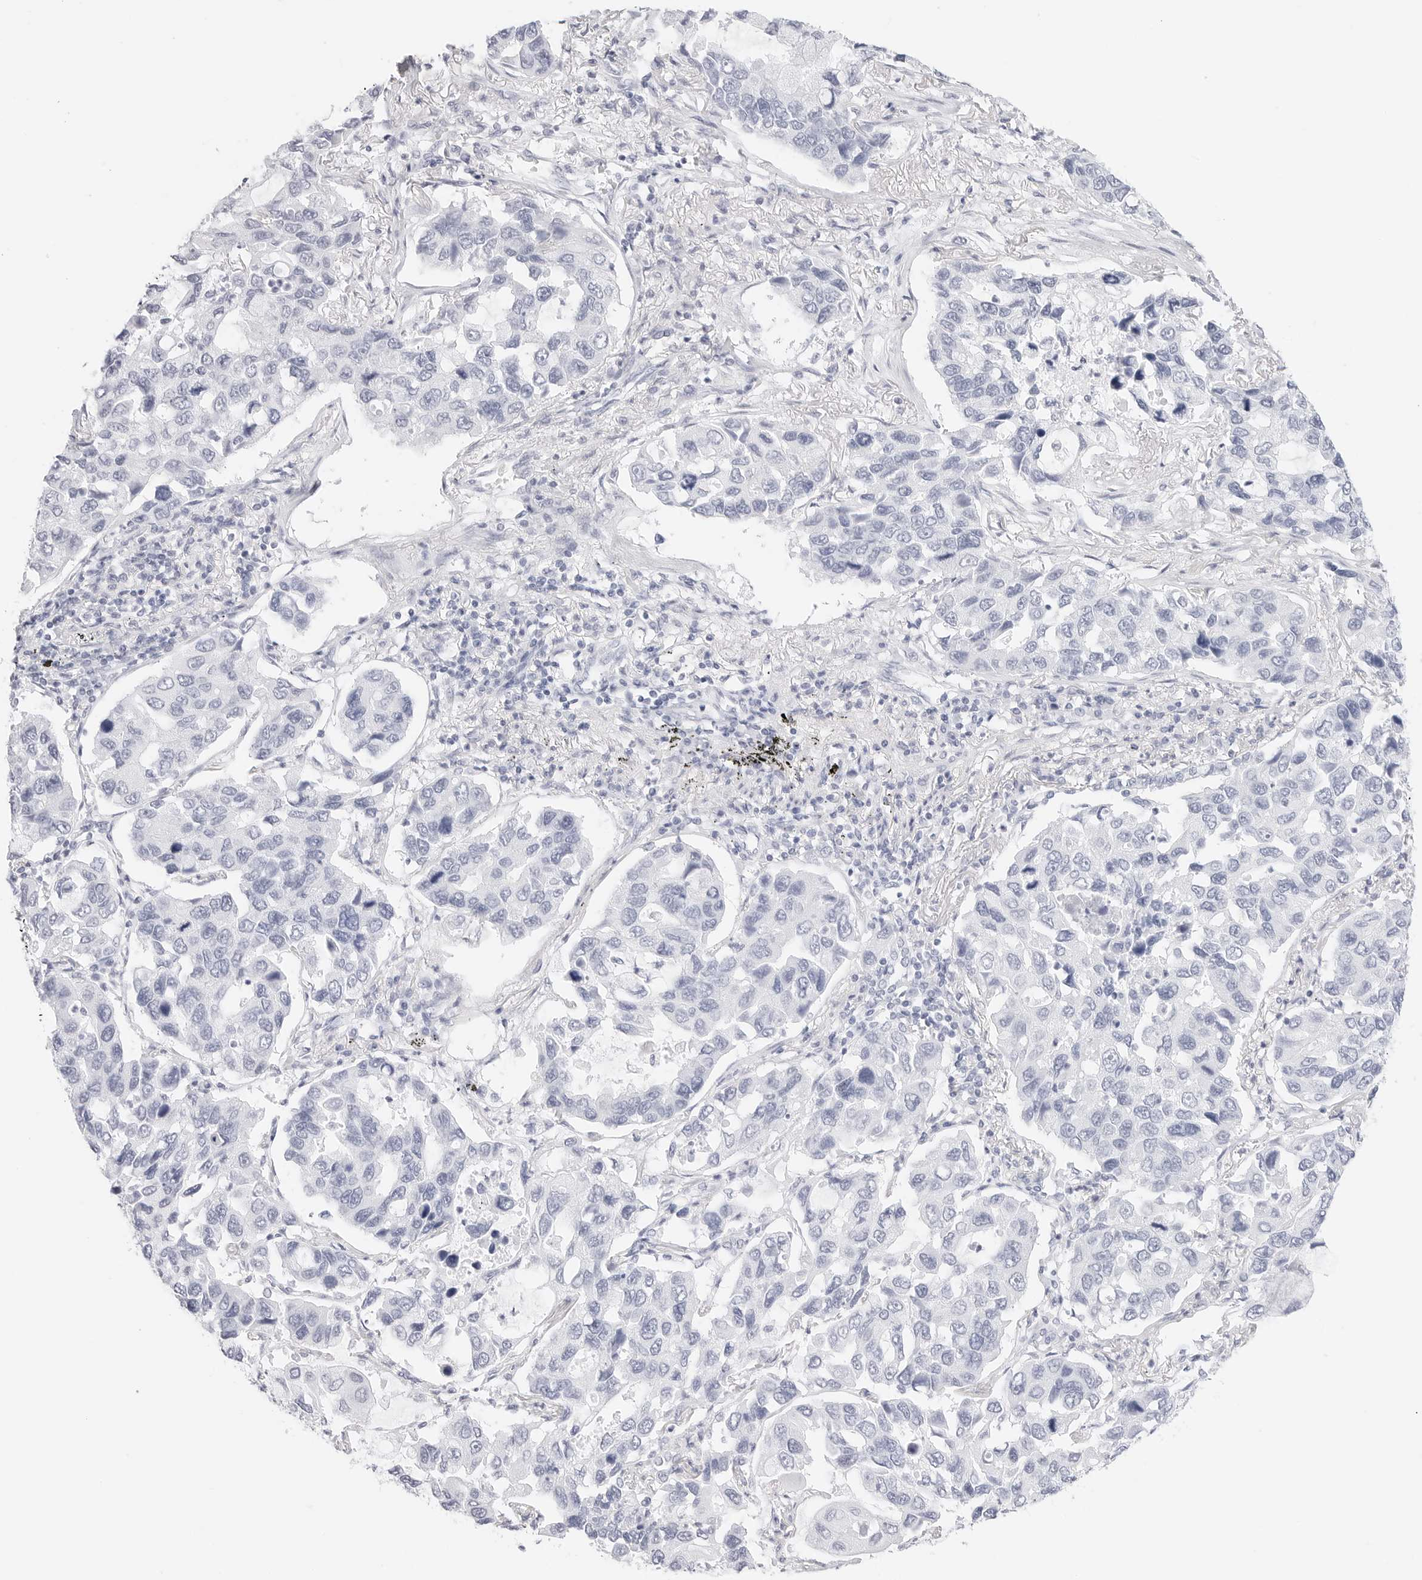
{"staining": {"intensity": "negative", "quantity": "none", "location": "none"}, "tissue": "lung cancer", "cell_type": "Tumor cells", "image_type": "cancer", "snomed": [{"axis": "morphology", "description": "Adenocarcinoma, NOS"}, {"axis": "topography", "description": "Lung"}], "caption": "Tumor cells show no significant protein expression in adenocarcinoma (lung).", "gene": "TFF2", "patient": {"sex": "male", "age": 64}}